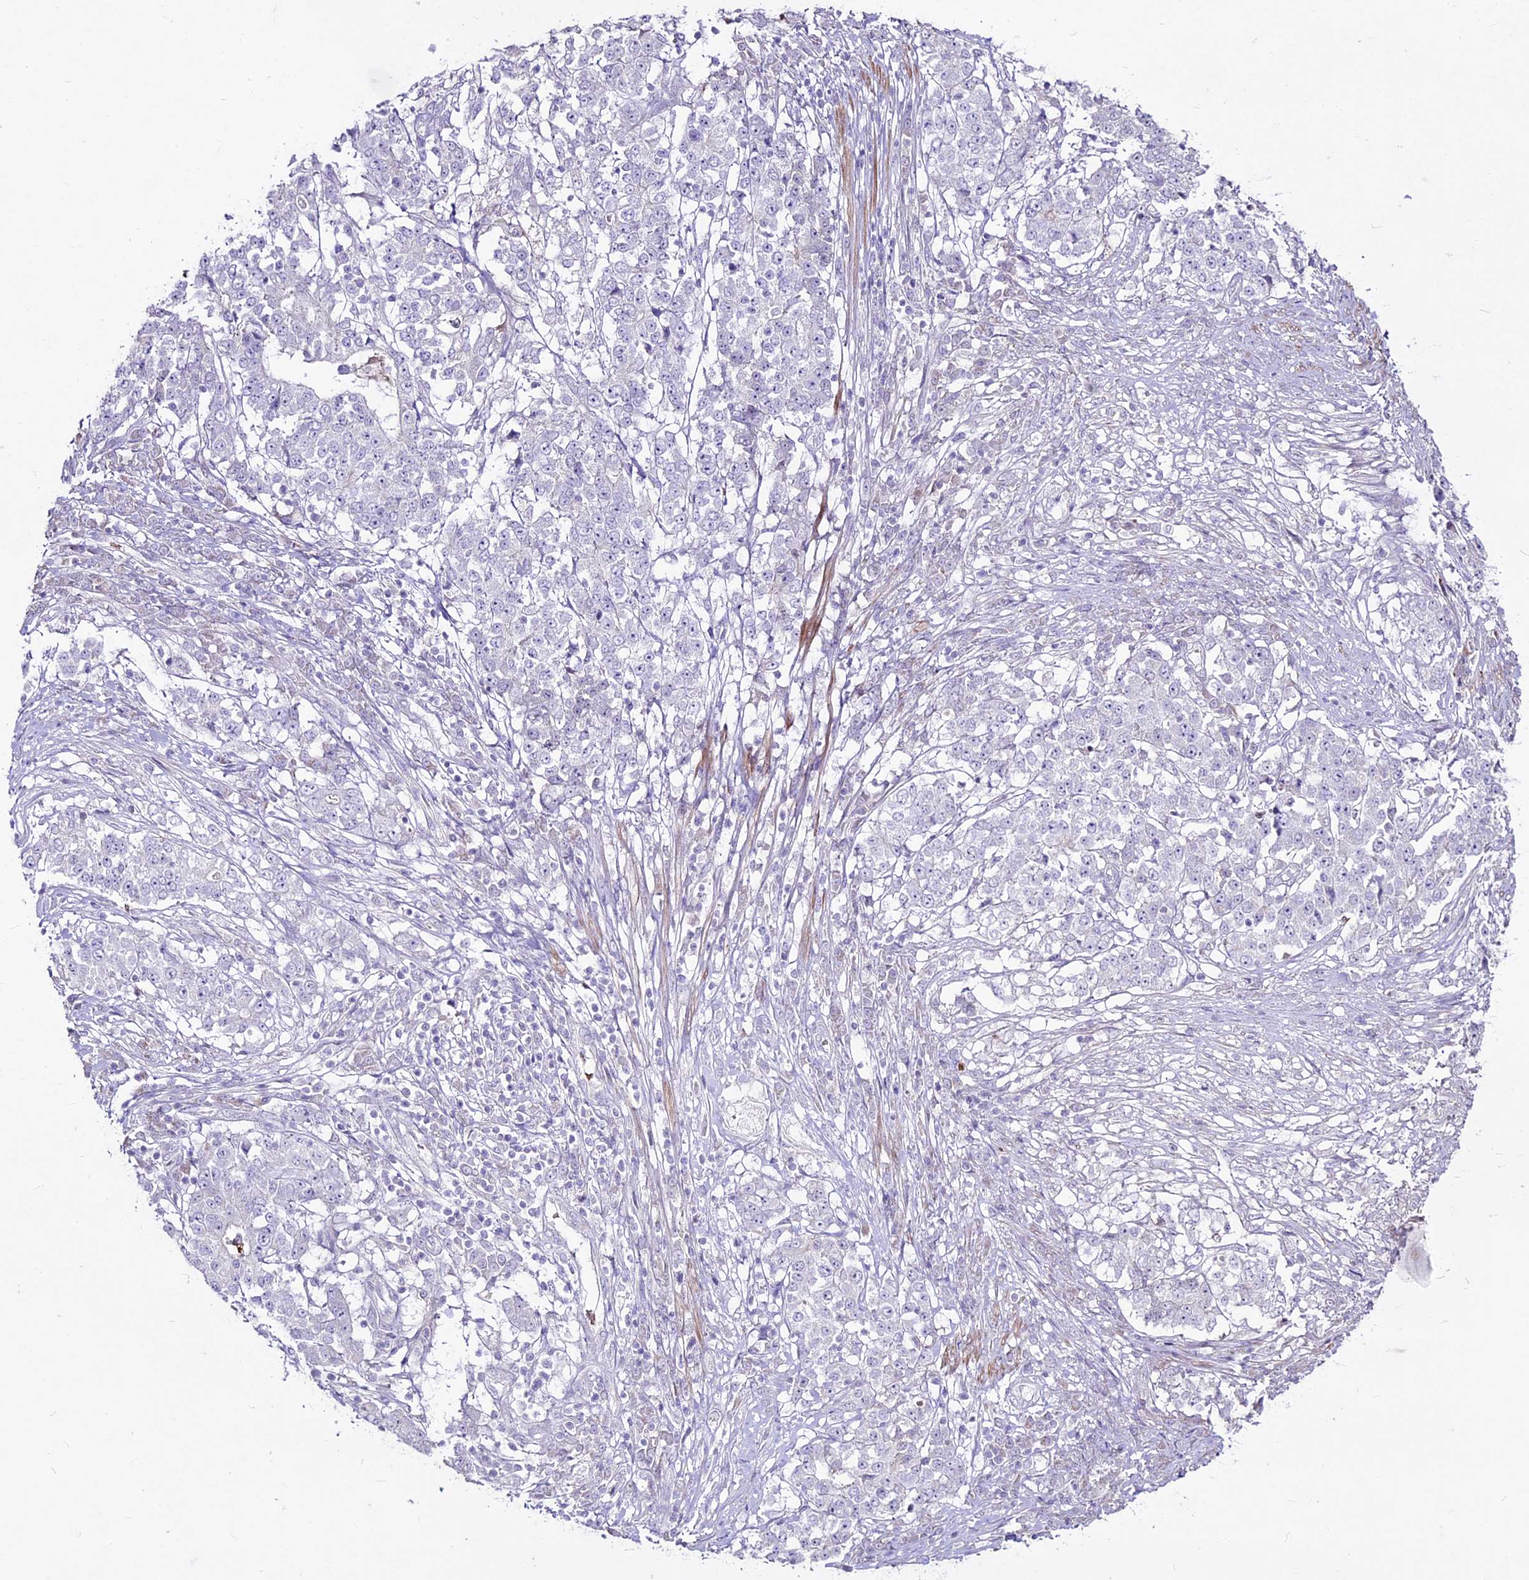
{"staining": {"intensity": "negative", "quantity": "none", "location": "none"}, "tissue": "stomach cancer", "cell_type": "Tumor cells", "image_type": "cancer", "snomed": [{"axis": "morphology", "description": "Adenocarcinoma, NOS"}, {"axis": "topography", "description": "Stomach"}], "caption": "A photomicrograph of stomach cancer stained for a protein exhibits no brown staining in tumor cells.", "gene": "SUSD3", "patient": {"sex": "male", "age": 59}}